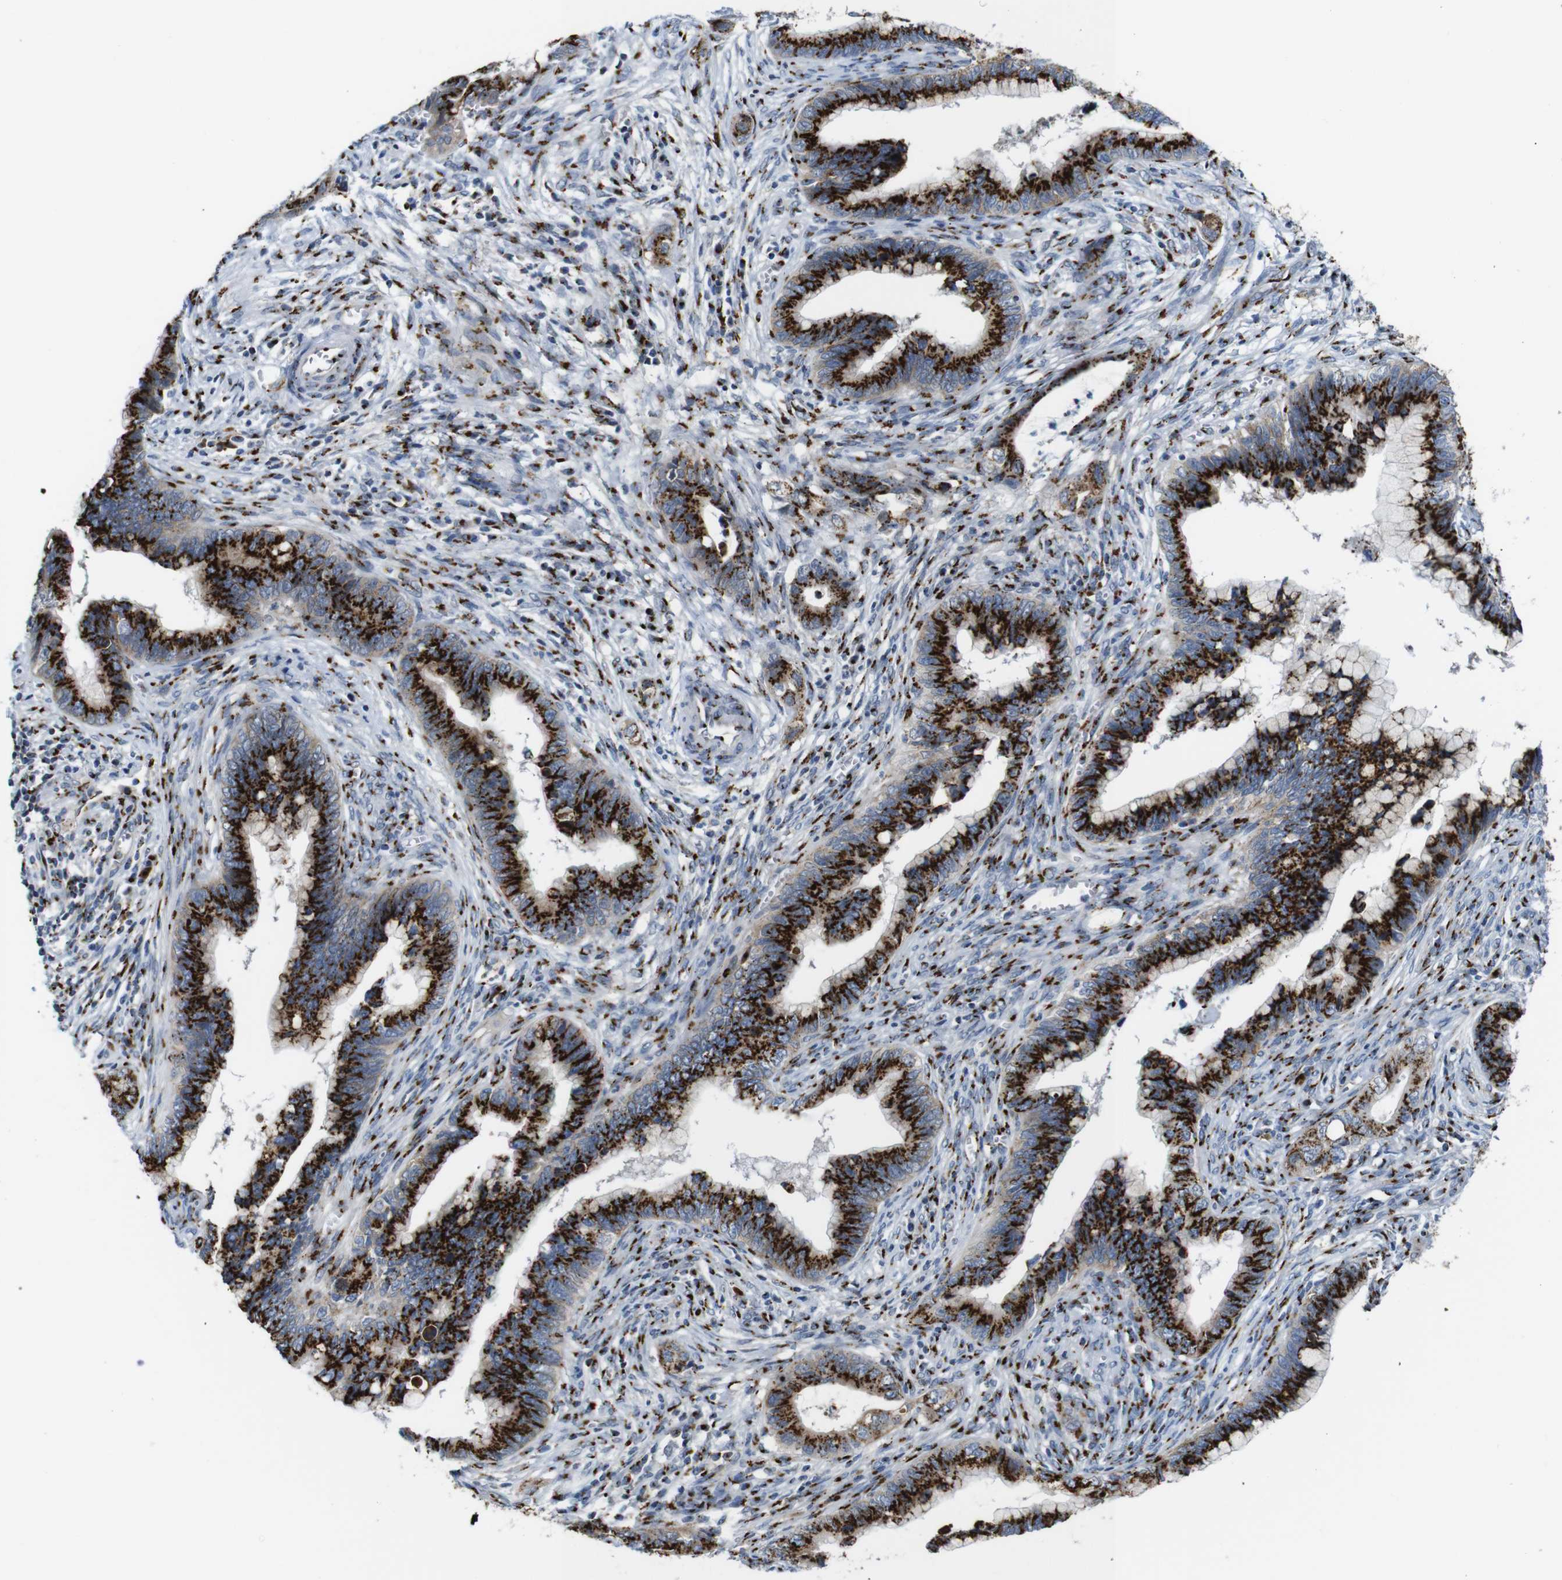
{"staining": {"intensity": "strong", "quantity": ">75%", "location": "cytoplasmic/membranous"}, "tissue": "cervical cancer", "cell_type": "Tumor cells", "image_type": "cancer", "snomed": [{"axis": "morphology", "description": "Adenocarcinoma, NOS"}, {"axis": "topography", "description": "Cervix"}], "caption": "IHC histopathology image of neoplastic tissue: cervical cancer stained using immunohistochemistry displays high levels of strong protein expression localized specifically in the cytoplasmic/membranous of tumor cells, appearing as a cytoplasmic/membranous brown color.", "gene": "TGOLN2", "patient": {"sex": "female", "age": 44}}